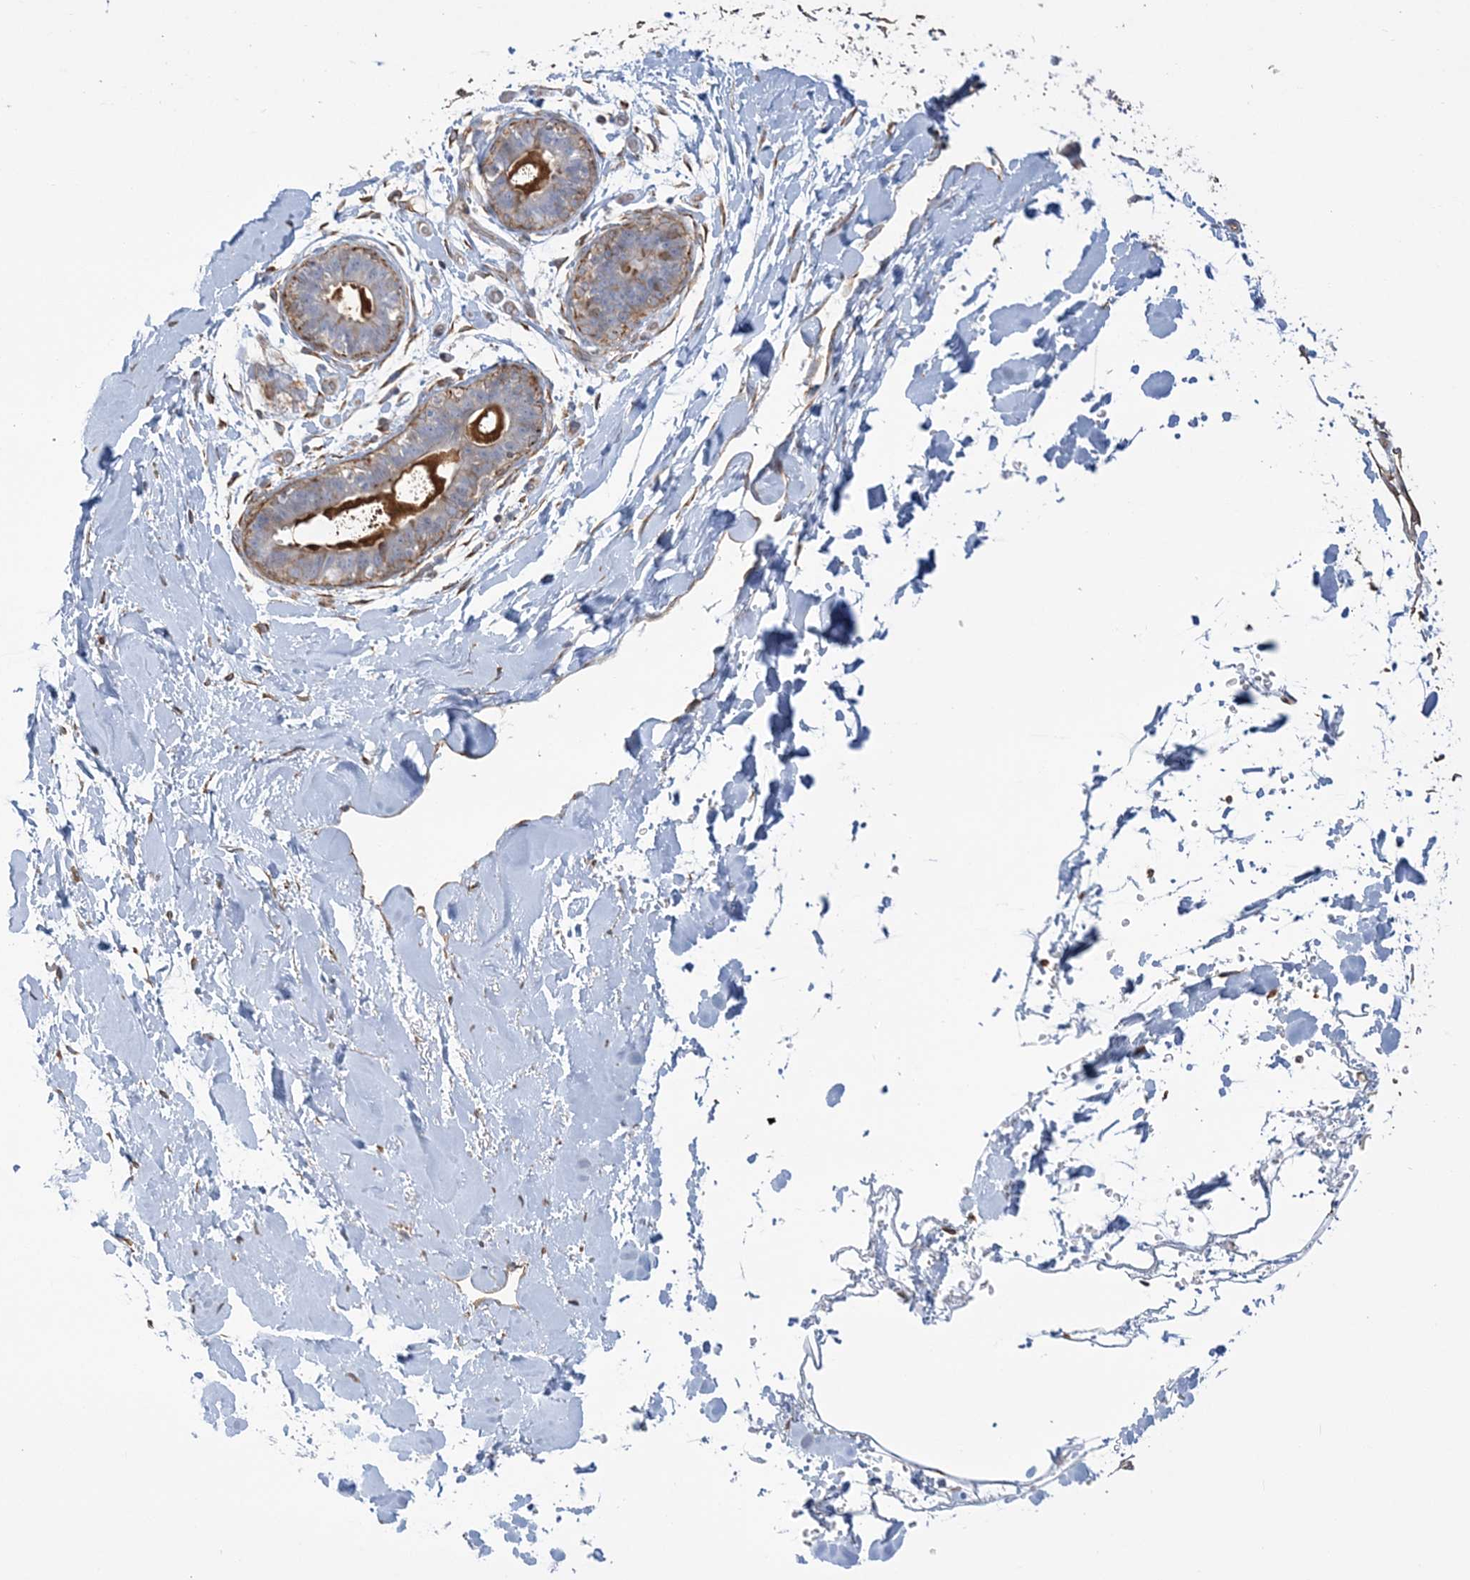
{"staining": {"intensity": "moderate", "quantity": ">75%", "location": "cytoplasmic/membranous,nuclear"}, "tissue": "soft tissue", "cell_type": "Chondrocytes", "image_type": "normal", "snomed": [{"axis": "morphology", "description": "Normal tissue, NOS"}, {"axis": "topography", "description": "Breast"}], "caption": "Immunohistochemical staining of benign human soft tissue reveals medium levels of moderate cytoplasmic/membranous,nuclear expression in approximately >75% of chondrocytes.", "gene": "ZNF821", "patient": {"sex": "female", "age": 26}}